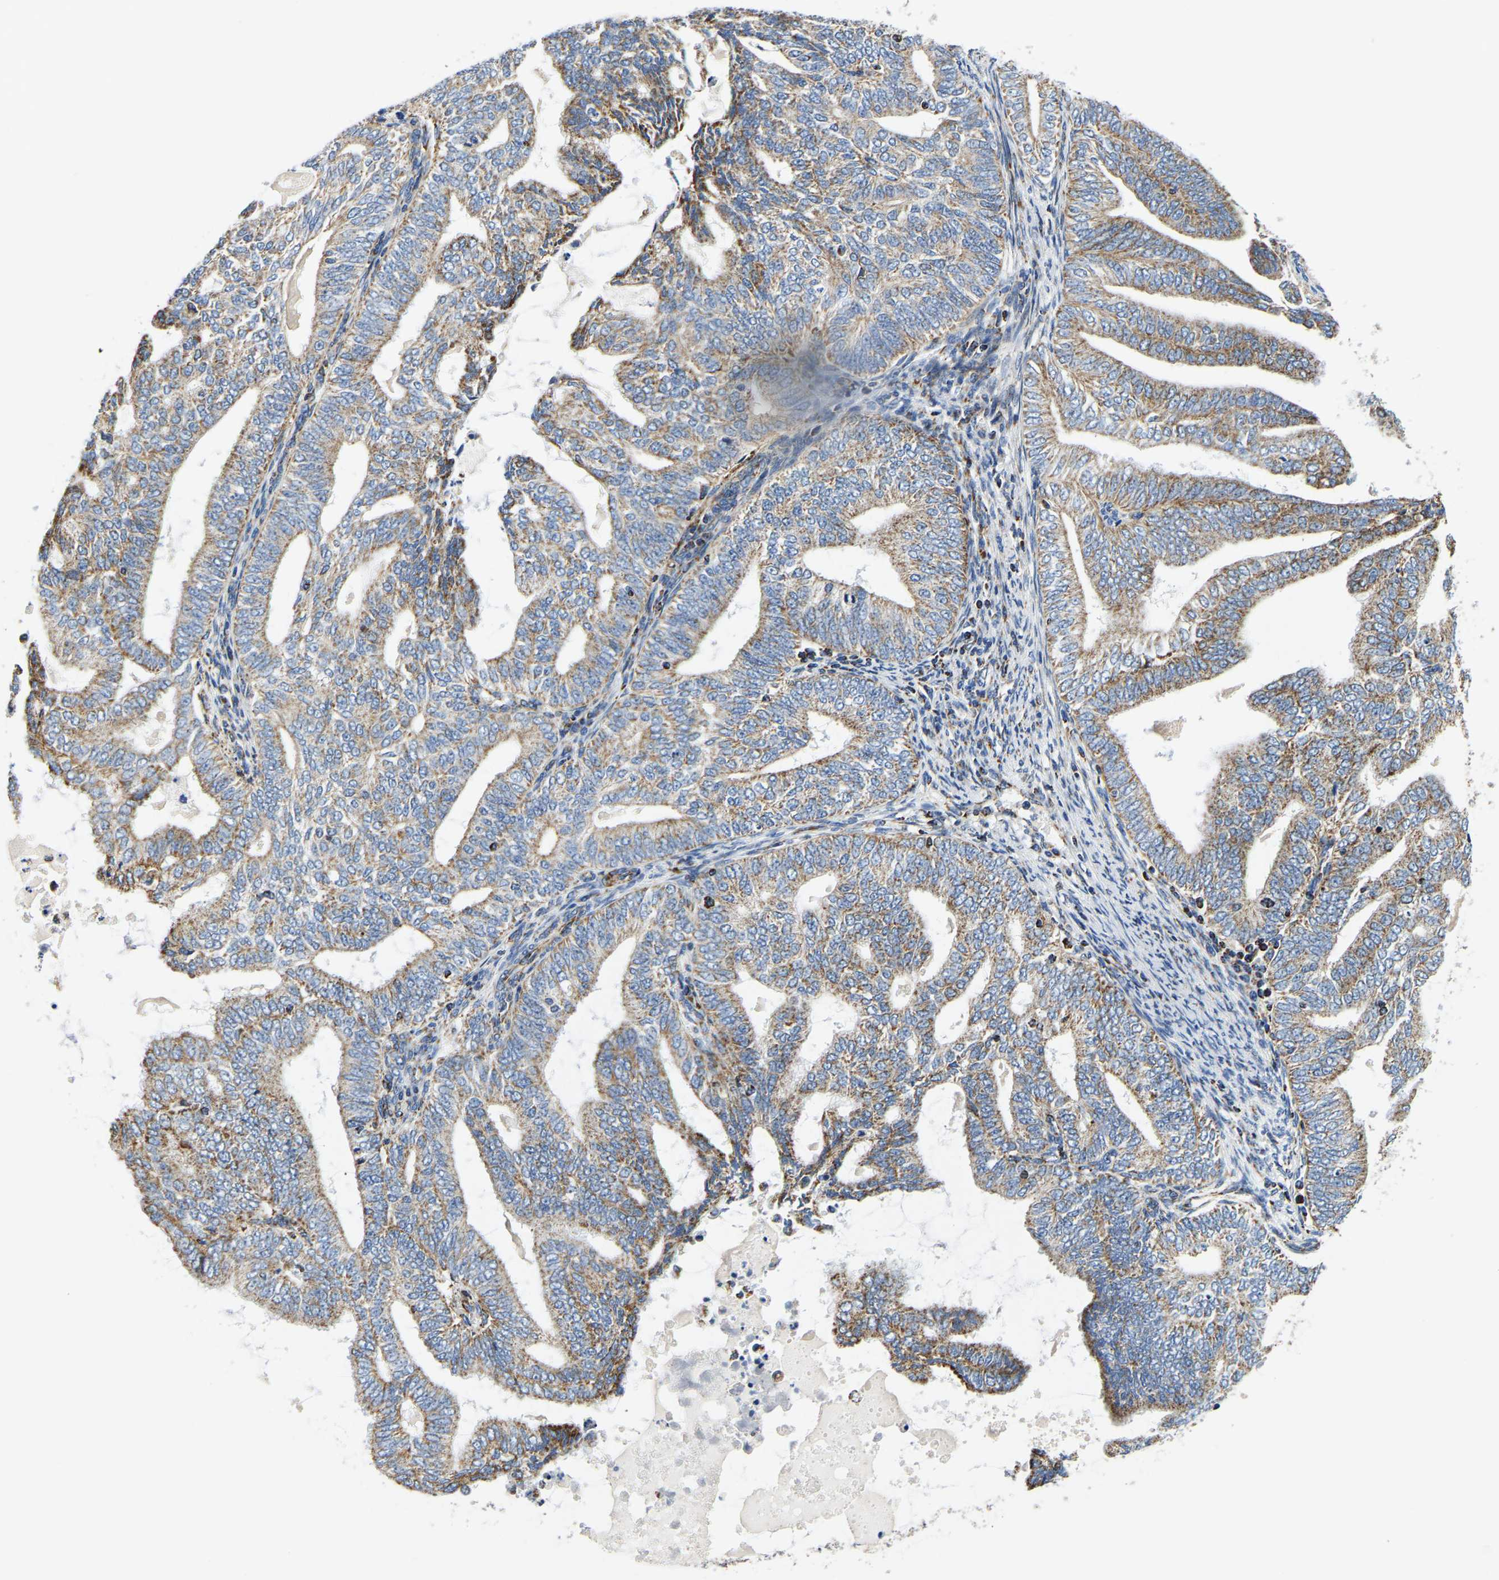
{"staining": {"intensity": "weak", "quantity": ">75%", "location": "cytoplasmic/membranous"}, "tissue": "endometrial cancer", "cell_type": "Tumor cells", "image_type": "cancer", "snomed": [{"axis": "morphology", "description": "Adenocarcinoma, NOS"}, {"axis": "topography", "description": "Endometrium"}], "caption": "About >75% of tumor cells in human adenocarcinoma (endometrial) display weak cytoplasmic/membranous protein staining as visualized by brown immunohistochemical staining.", "gene": "SFXN1", "patient": {"sex": "female", "age": 58}}